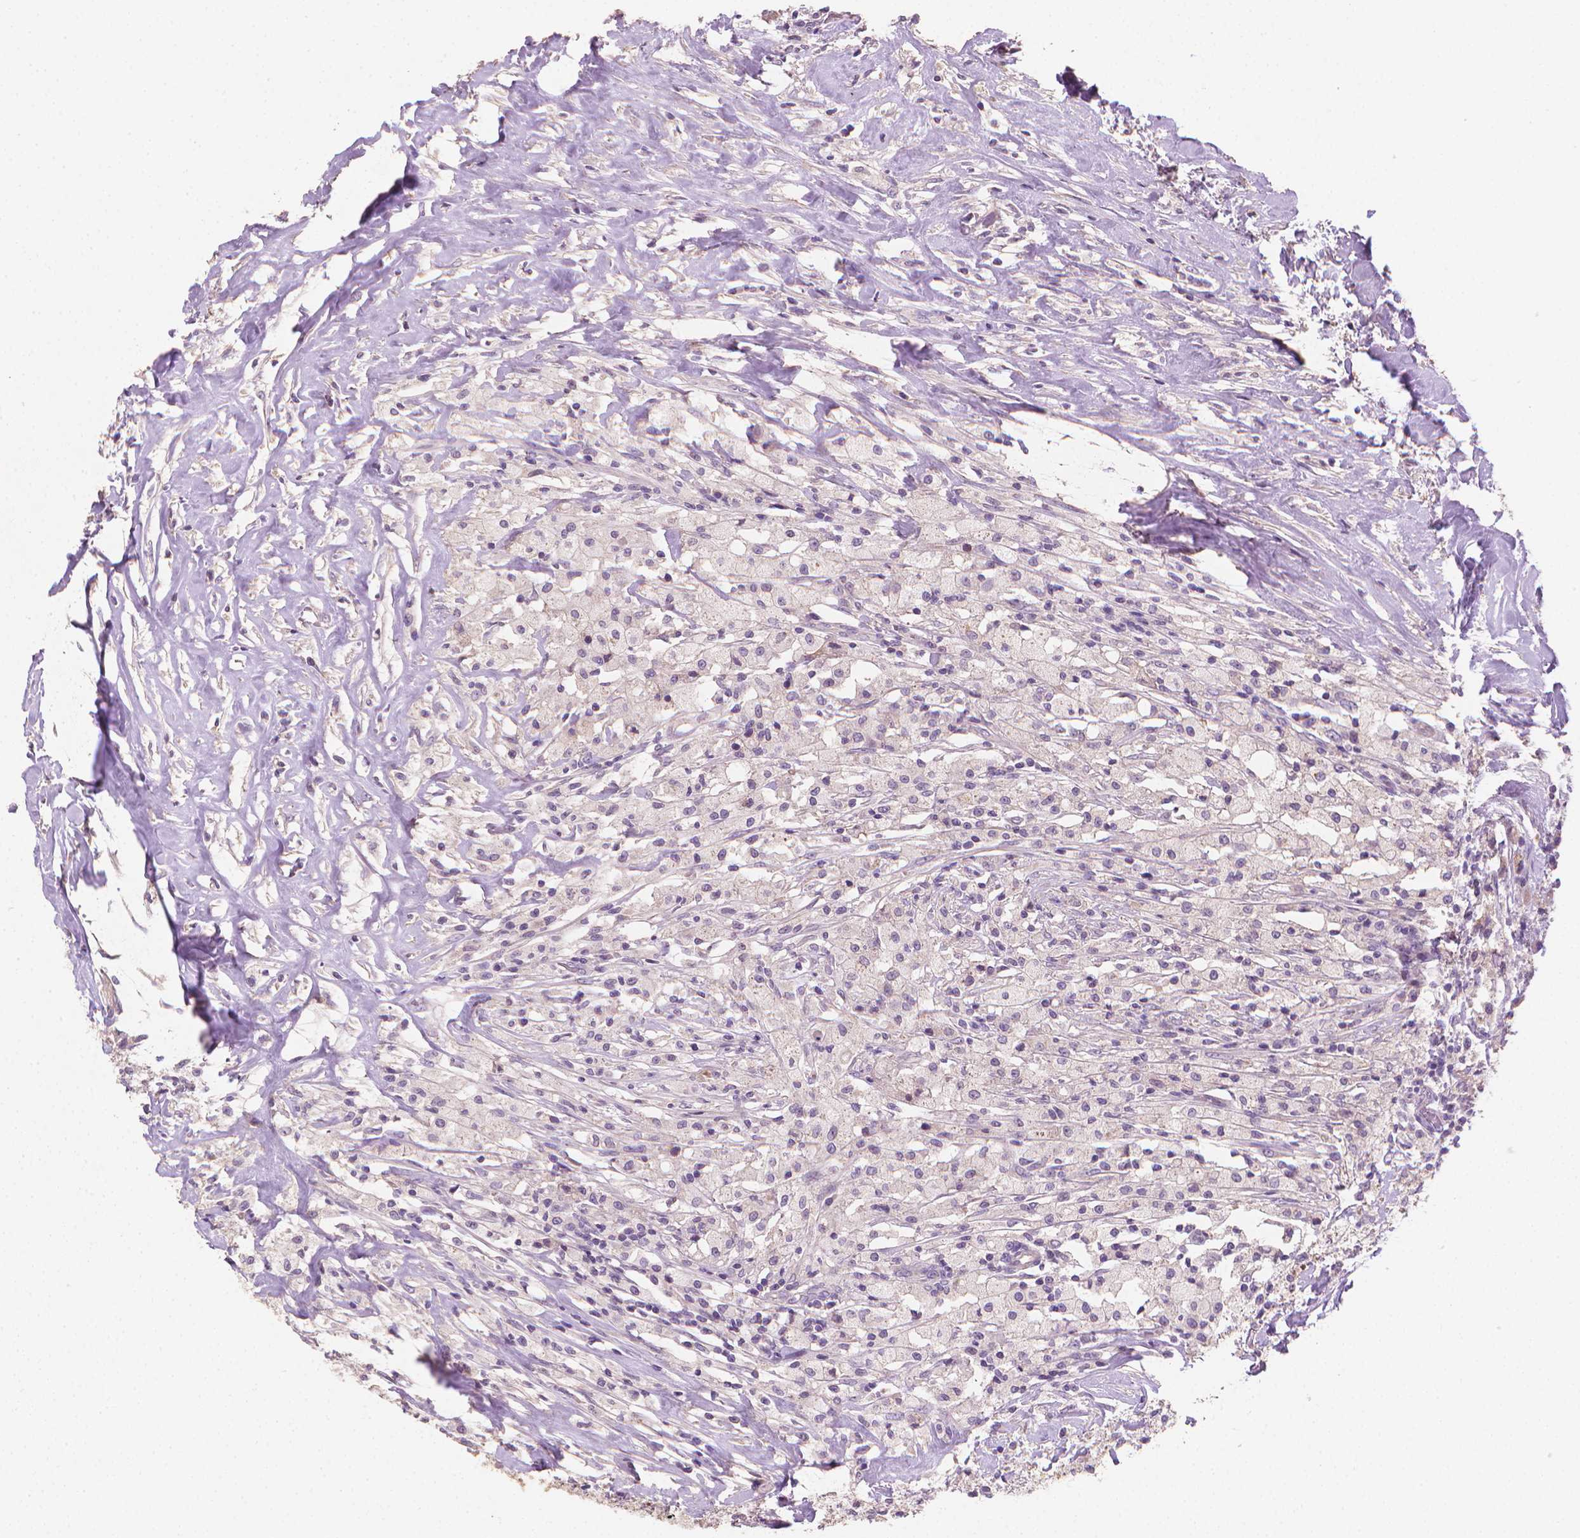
{"staining": {"intensity": "negative", "quantity": "none", "location": "none"}, "tissue": "testis cancer", "cell_type": "Tumor cells", "image_type": "cancer", "snomed": [{"axis": "morphology", "description": "Necrosis, NOS"}, {"axis": "morphology", "description": "Carcinoma, Embryonal, NOS"}, {"axis": "topography", "description": "Testis"}], "caption": "IHC of human testis cancer demonstrates no positivity in tumor cells.", "gene": "CATIP", "patient": {"sex": "male", "age": 19}}